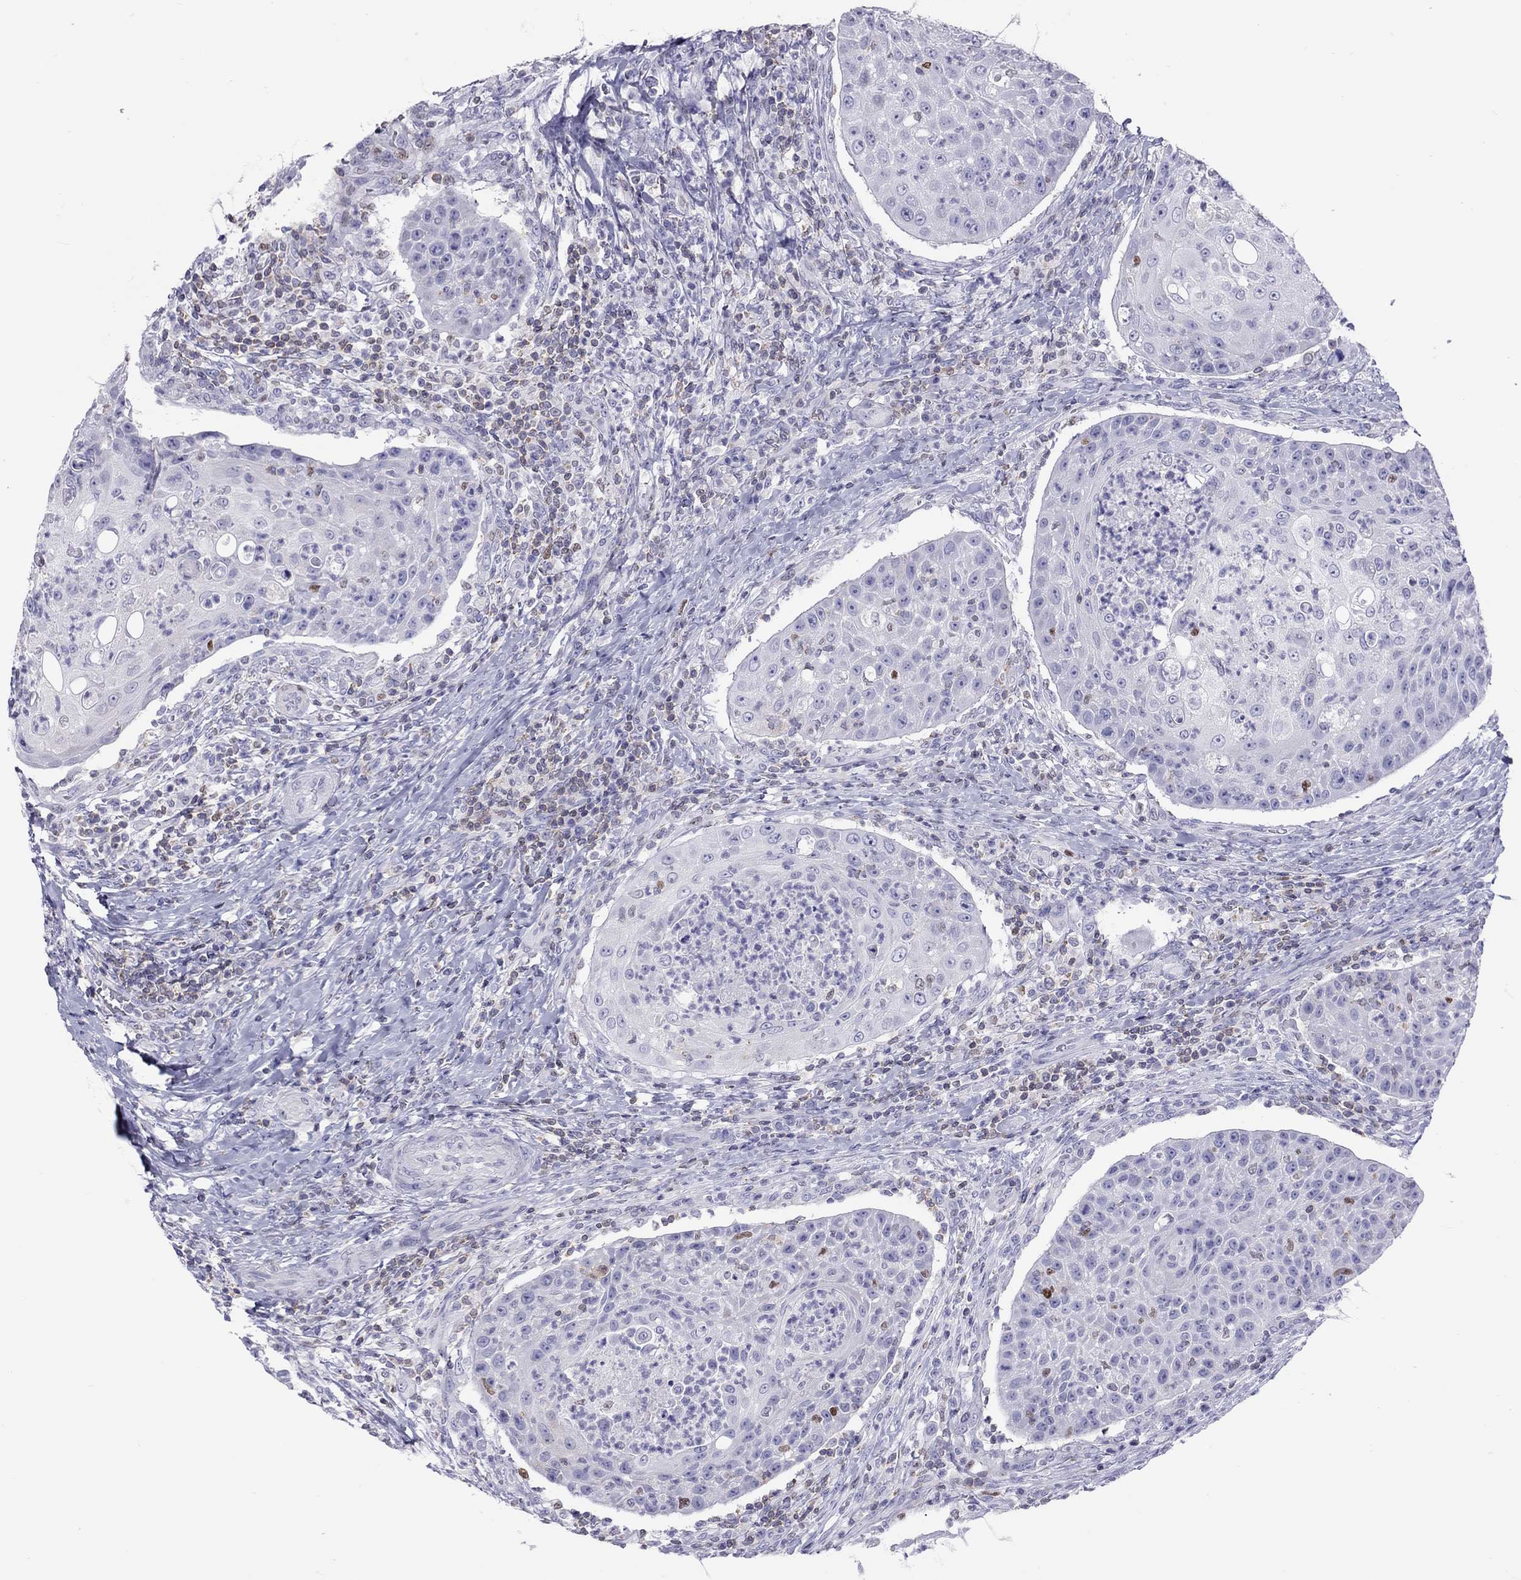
{"staining": {"intensity": "negative", "quantity": "none", "location": "none"}, "tissue": "head and neck cancer", "cell_type": "Tumor cells", "image_type": "cancer", "snomed": [{"axis": "morphology", "description": "Squamous cell carcinoma, NOS"}, {"axis": "topography", "description": "Head-Neck"}], "caption": "Image shows no significant protein positivity in tumor cells of squamous cell carcinoma (head and neck).", "gene": "STAG3", "patient": {"sex": "male", "age": 69}}